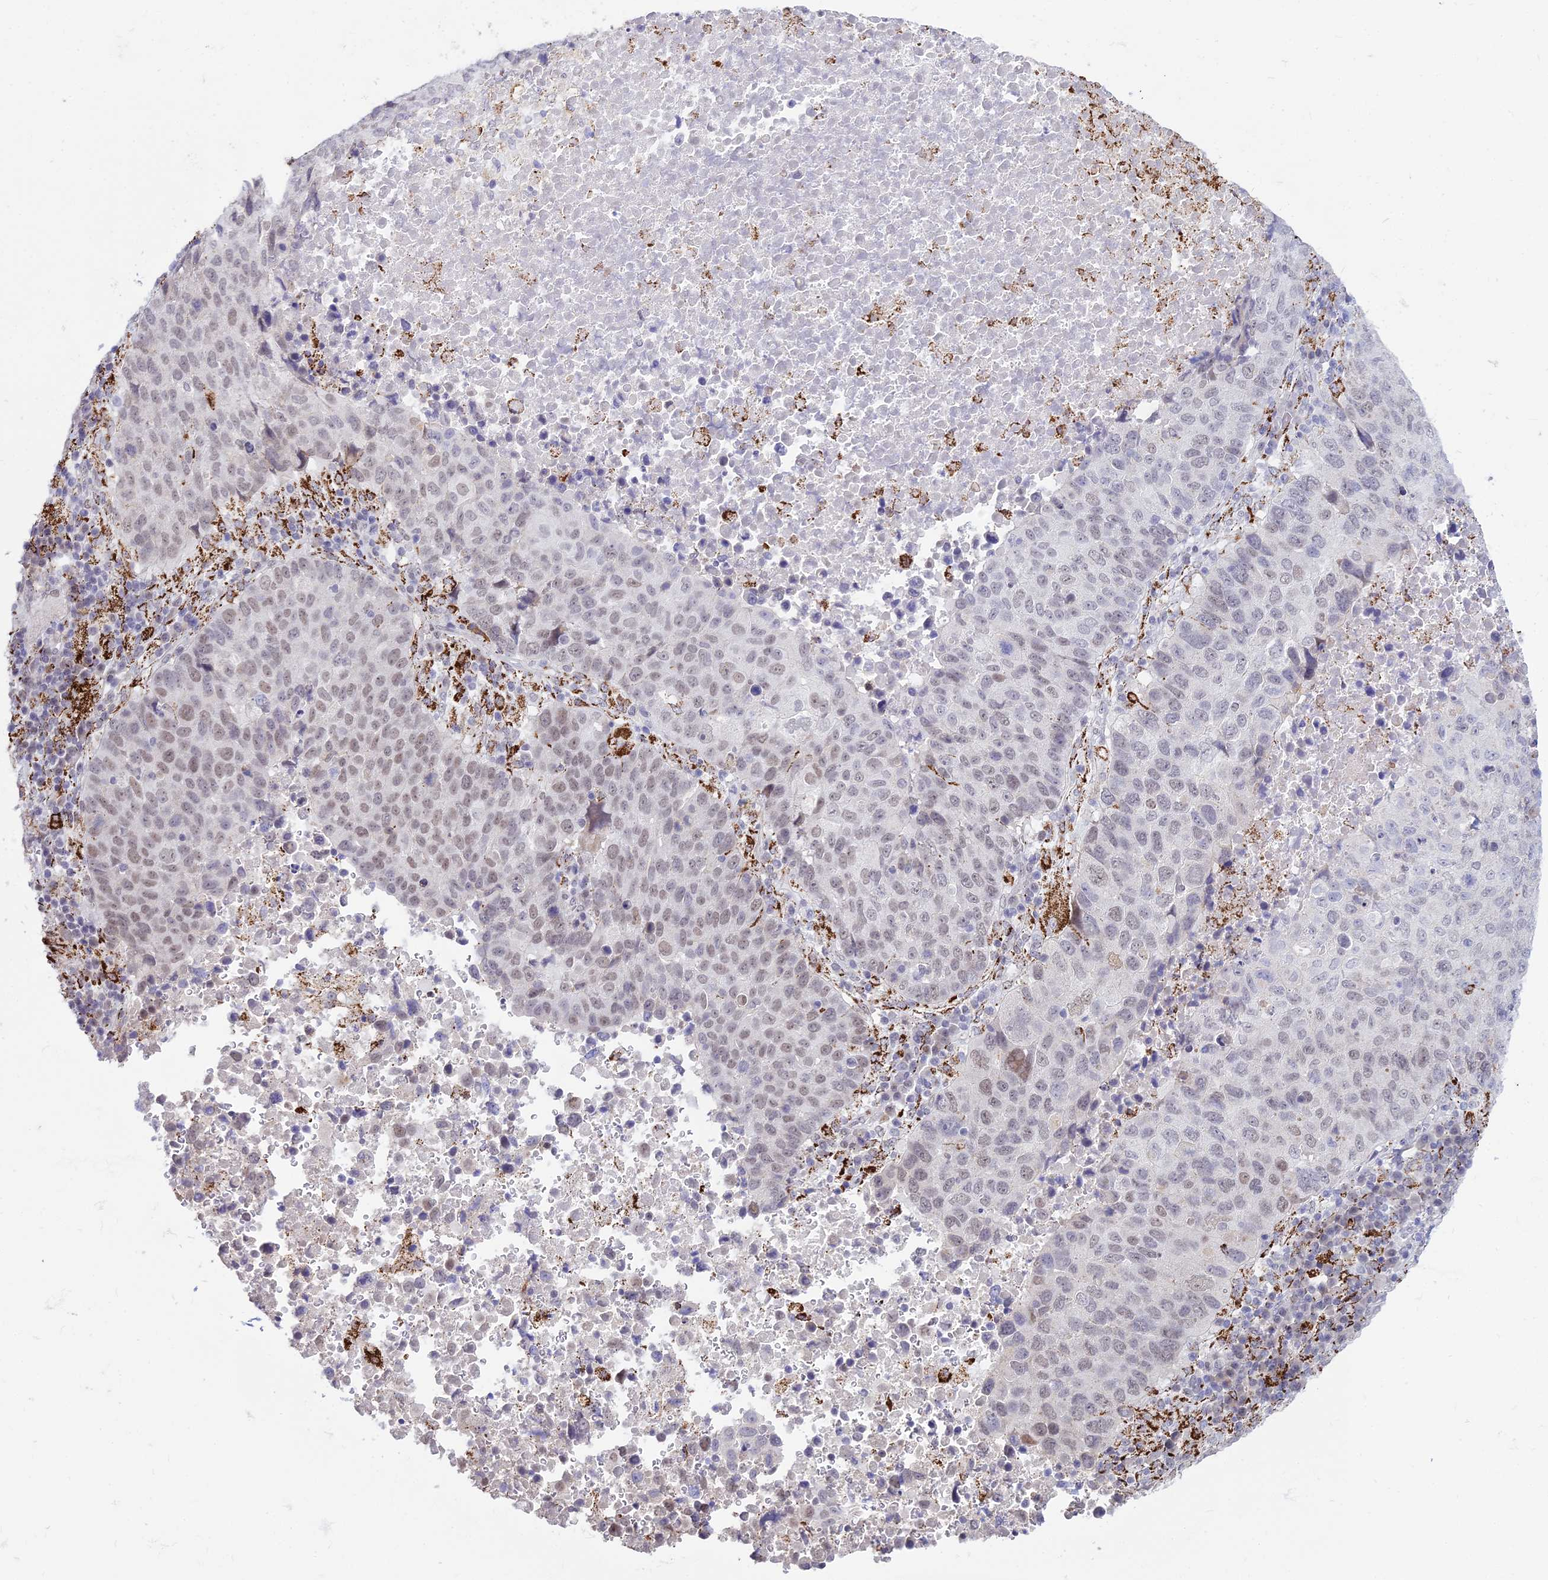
{"staining": {"intensity": "weak", "quantity": "25%-75%", "location": "nuclear"}, "tissue": "lung cancer", "cell_type": "Tumor cells", "image_type": "cancer", "snomed": [{"axis": "morphology", "description": "Squamous cell carcinoma, NOS"}, {"axis": "topography", "description": "Lung"}], "caption": "The histopathology image shows immunohistochemical staining of lung cancer. There is weak nuclear positivity is present in about 25%-75% of tumor cells.", "gene": "C6orf163", "patient": {"sex": "male", "age": 73}}